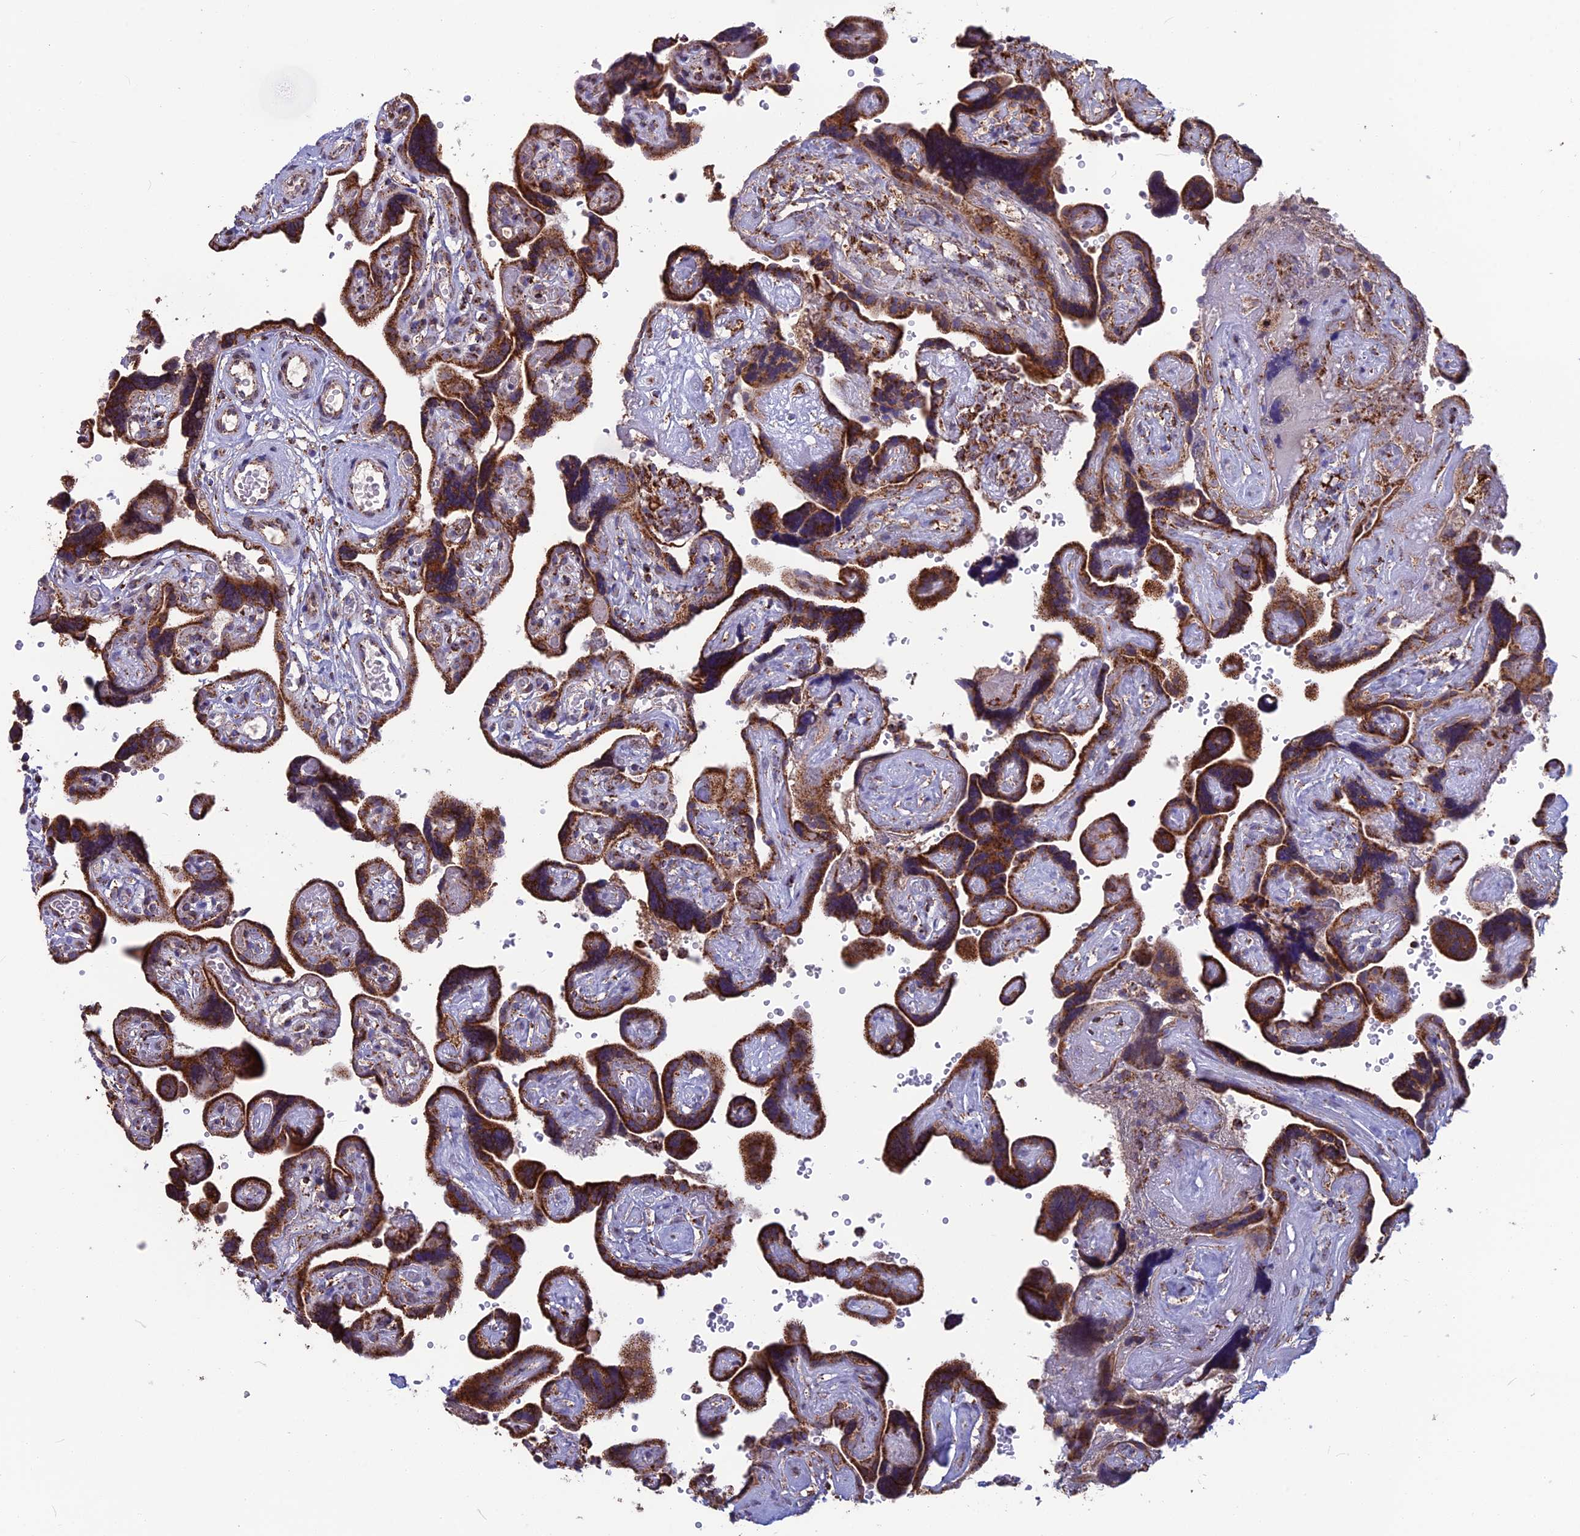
{"staining": {"intensity": "moderate", "quantity": ">75%", "location": "cytoplasmic/membranous"}, "tissue": "placenta", "cell_type": "Decidual cells", "image_type": "normal", "snomed": [{"axis": "morphology", "description": "Normal tissue, NOS"}, {"axis": "topography", "description": "Placenta"}], "caption": "A photomicrograph showing moderate cytoplasmic/membranous positivity in approximately >75% of decidual cells in benign placenta, as visualized by brown immunohistochemical staining.", "gene": "CS", "patient": {"sex": "female", "age": 30}}